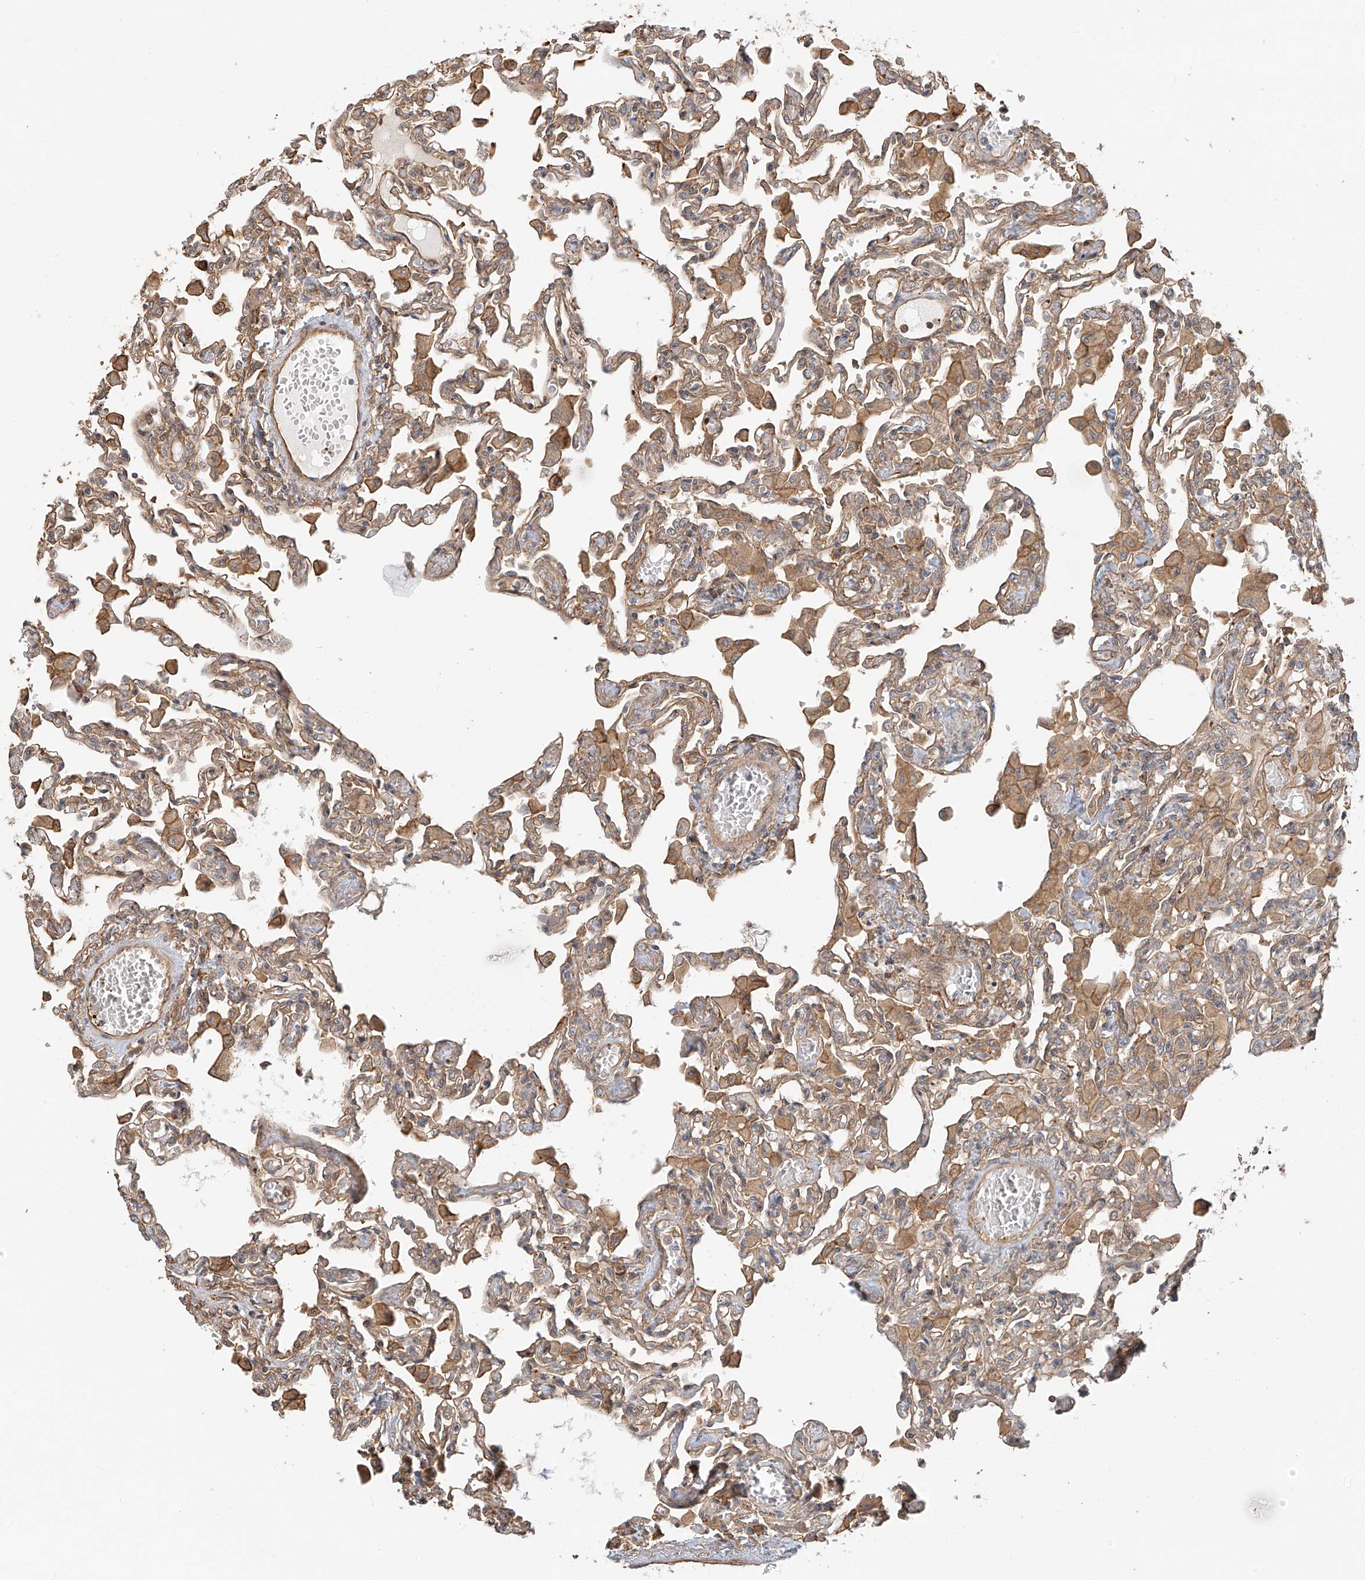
{"staining": {"intensity": "moderate", "quantity": ">75%", "location": "cytoplasmic/membranous"}, "tissue": "lung", "cell_type": "Alveolar cells", "image_type": "normal", "snomed": [{"axis": "morphology", "description": "Normal tissue, NOS"}, {"axis": "topography", "description": "Bronchus"}, {"axis": "topography", "description": "Lung"}], "caption": "Protein analysis of unremarkable lung shows moderate cytoplasmic/membranous expression in approximately >75% of alveolar cells. The protein of interest is shown in brown color, while the nuclei are stained blue.", "gene": "CSMD3", "patient": {"sex": "female", "age": 49}}